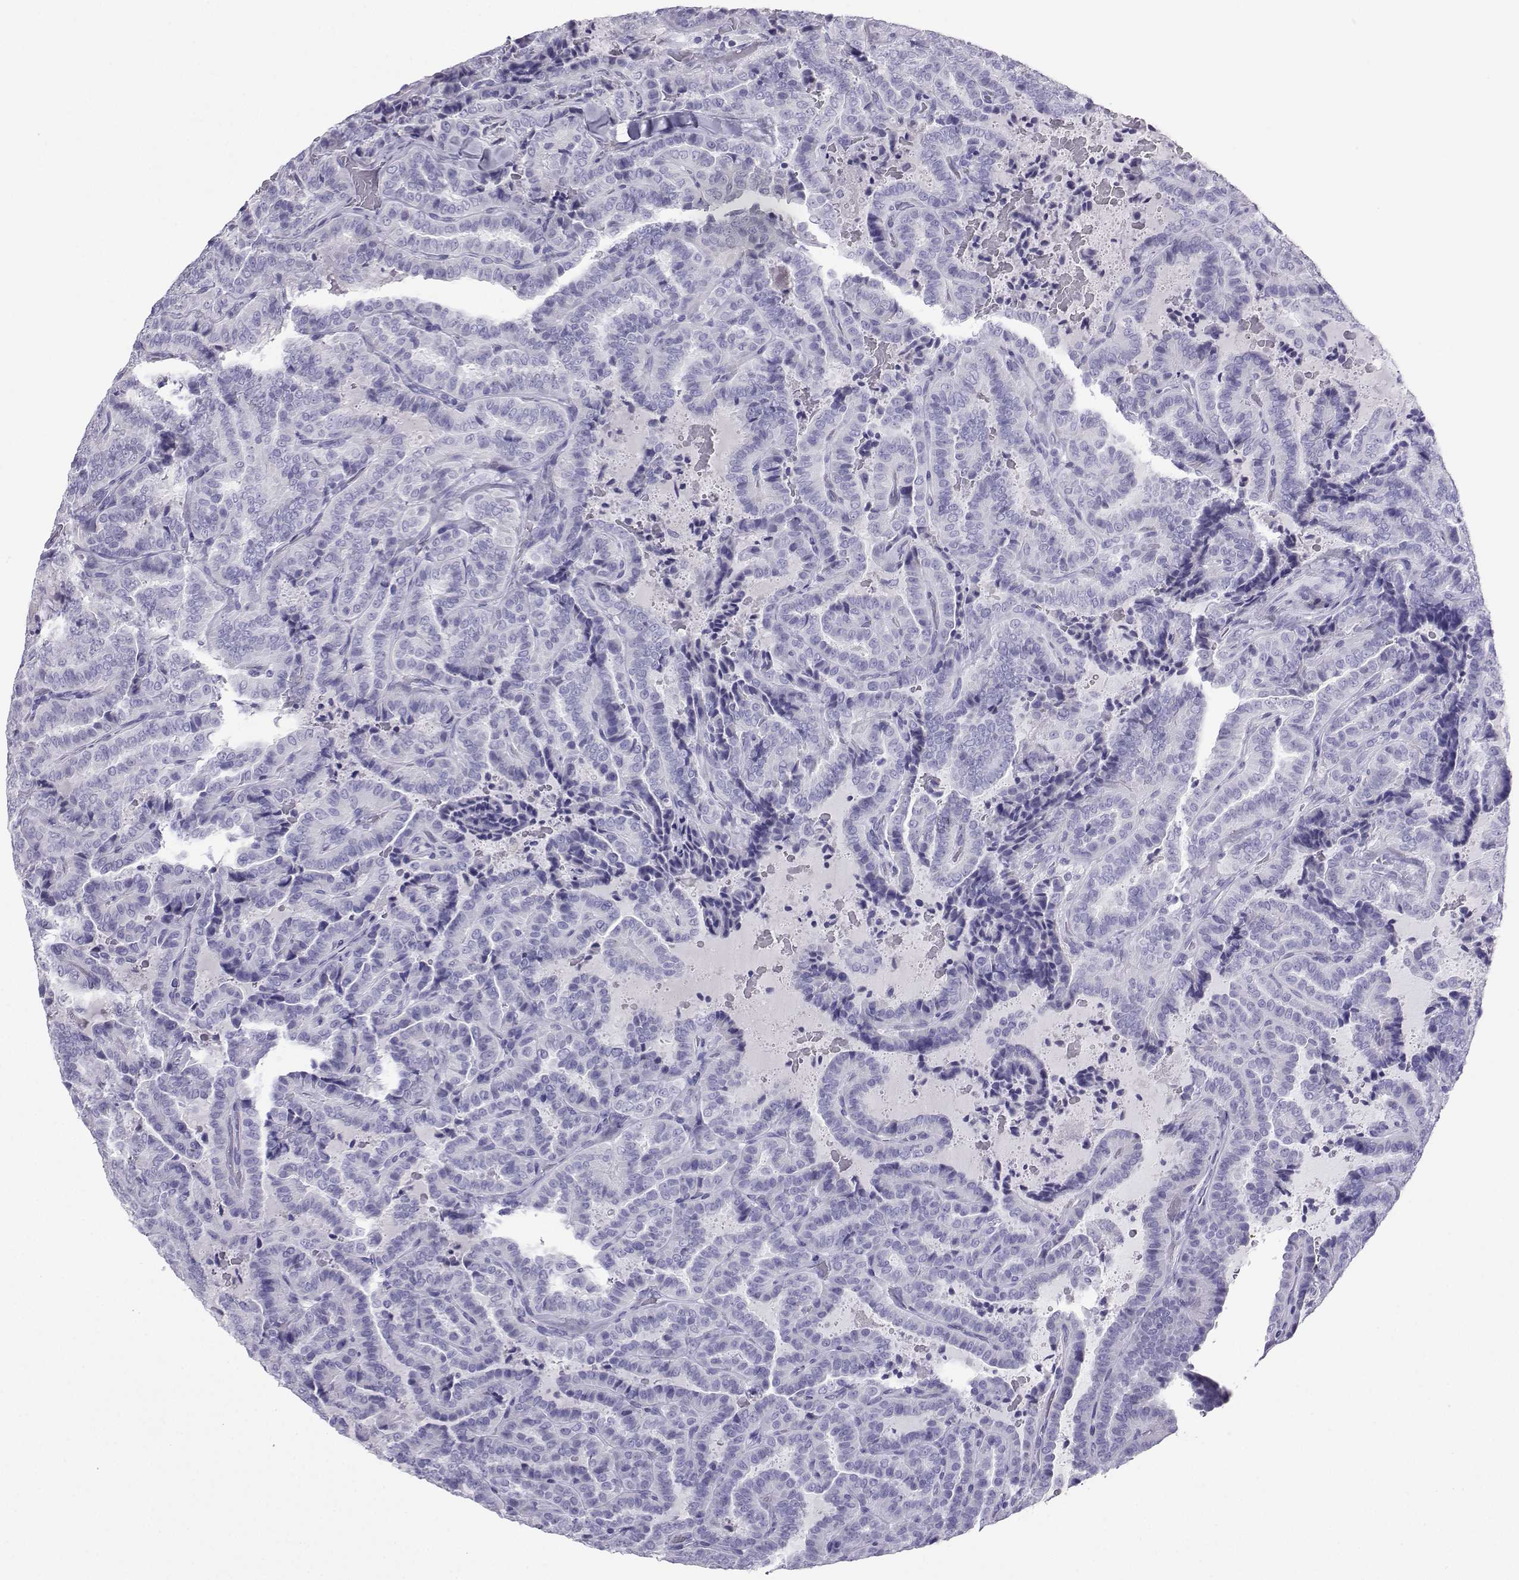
{"staining": {"intensity": "negative", "quantity": "none", "location": "none"}, "tissue": "thyroid cancer", "cell_type": "Tumor cells", "image_type": "cancer", "snomed": [{"axis": "morphology", "description": "Papillary adenocarcinoma, NOS"}, {"axis": "topography", "description": "Thyroid gland"}], "caption": "A histopathology image of human papillary adenocarcinoma (thyroid) is negative for staining in tumor cells.", "gene": "LORICRIN", "patient": {"sex": "female", "age": 39}}